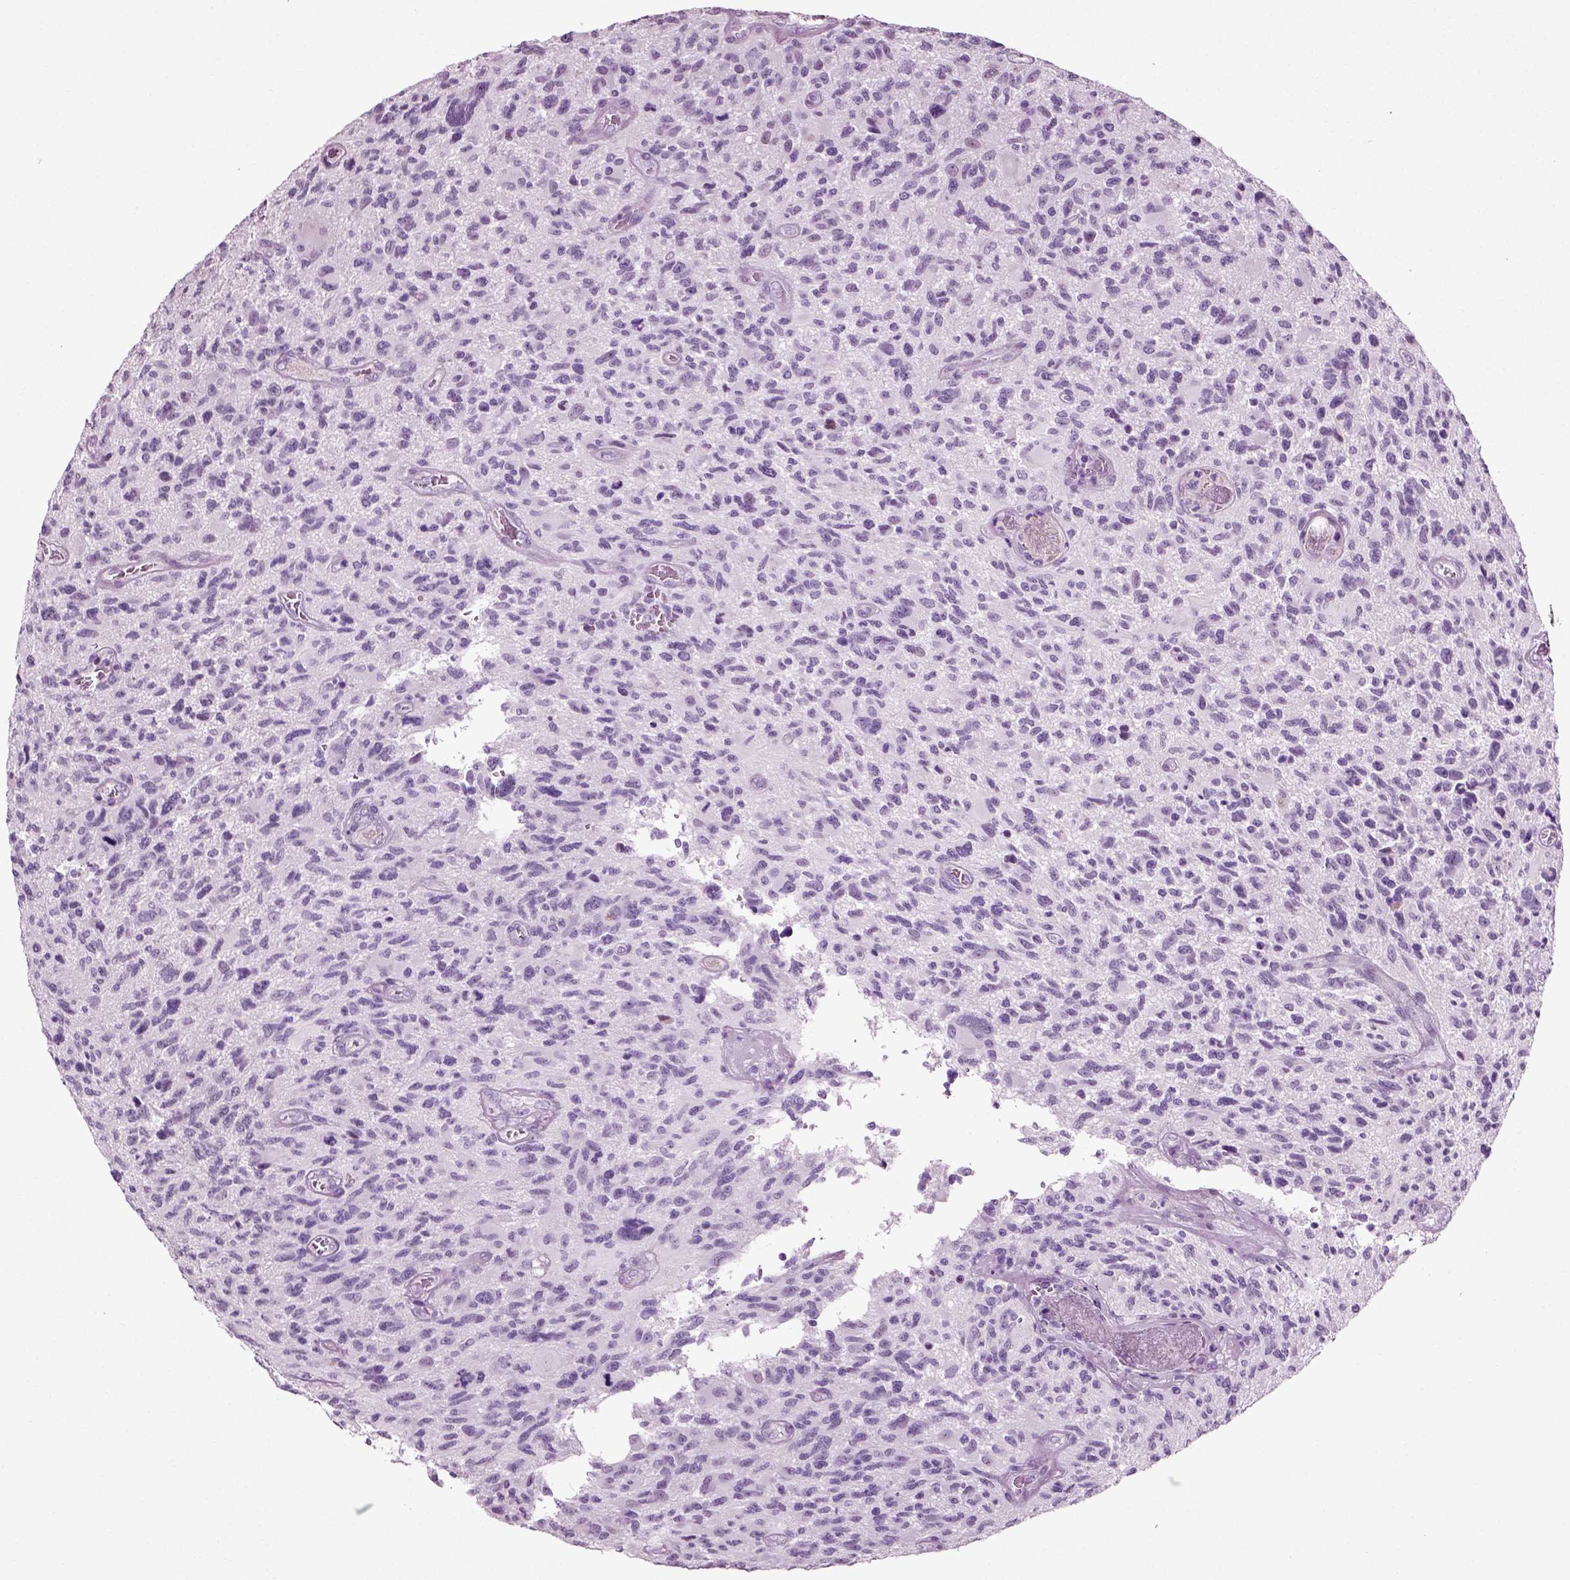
{"staining": {"intensity": "negative", "quantity": "none", "location": "none"}, "tissue": "glioma", "cell_type": "Tumor cells", "image_type": "cancer", "snomed": [{"axis": "morphology", "description": "Glioma, malignant, NOS"}, {"axis": "morphology", "description": "Glioma, malignant, High grade"}, {"axis": "topography", "description": "Brain"}], "caption": "This histopathology image is of glioma stained with immunohistochemistry to label a protein in brown with the nuclei are counter-stained blue. There is no staining in tumor cells.", "gene": "SLC26A8", "patient": {"sex": "female", "age": 71}}